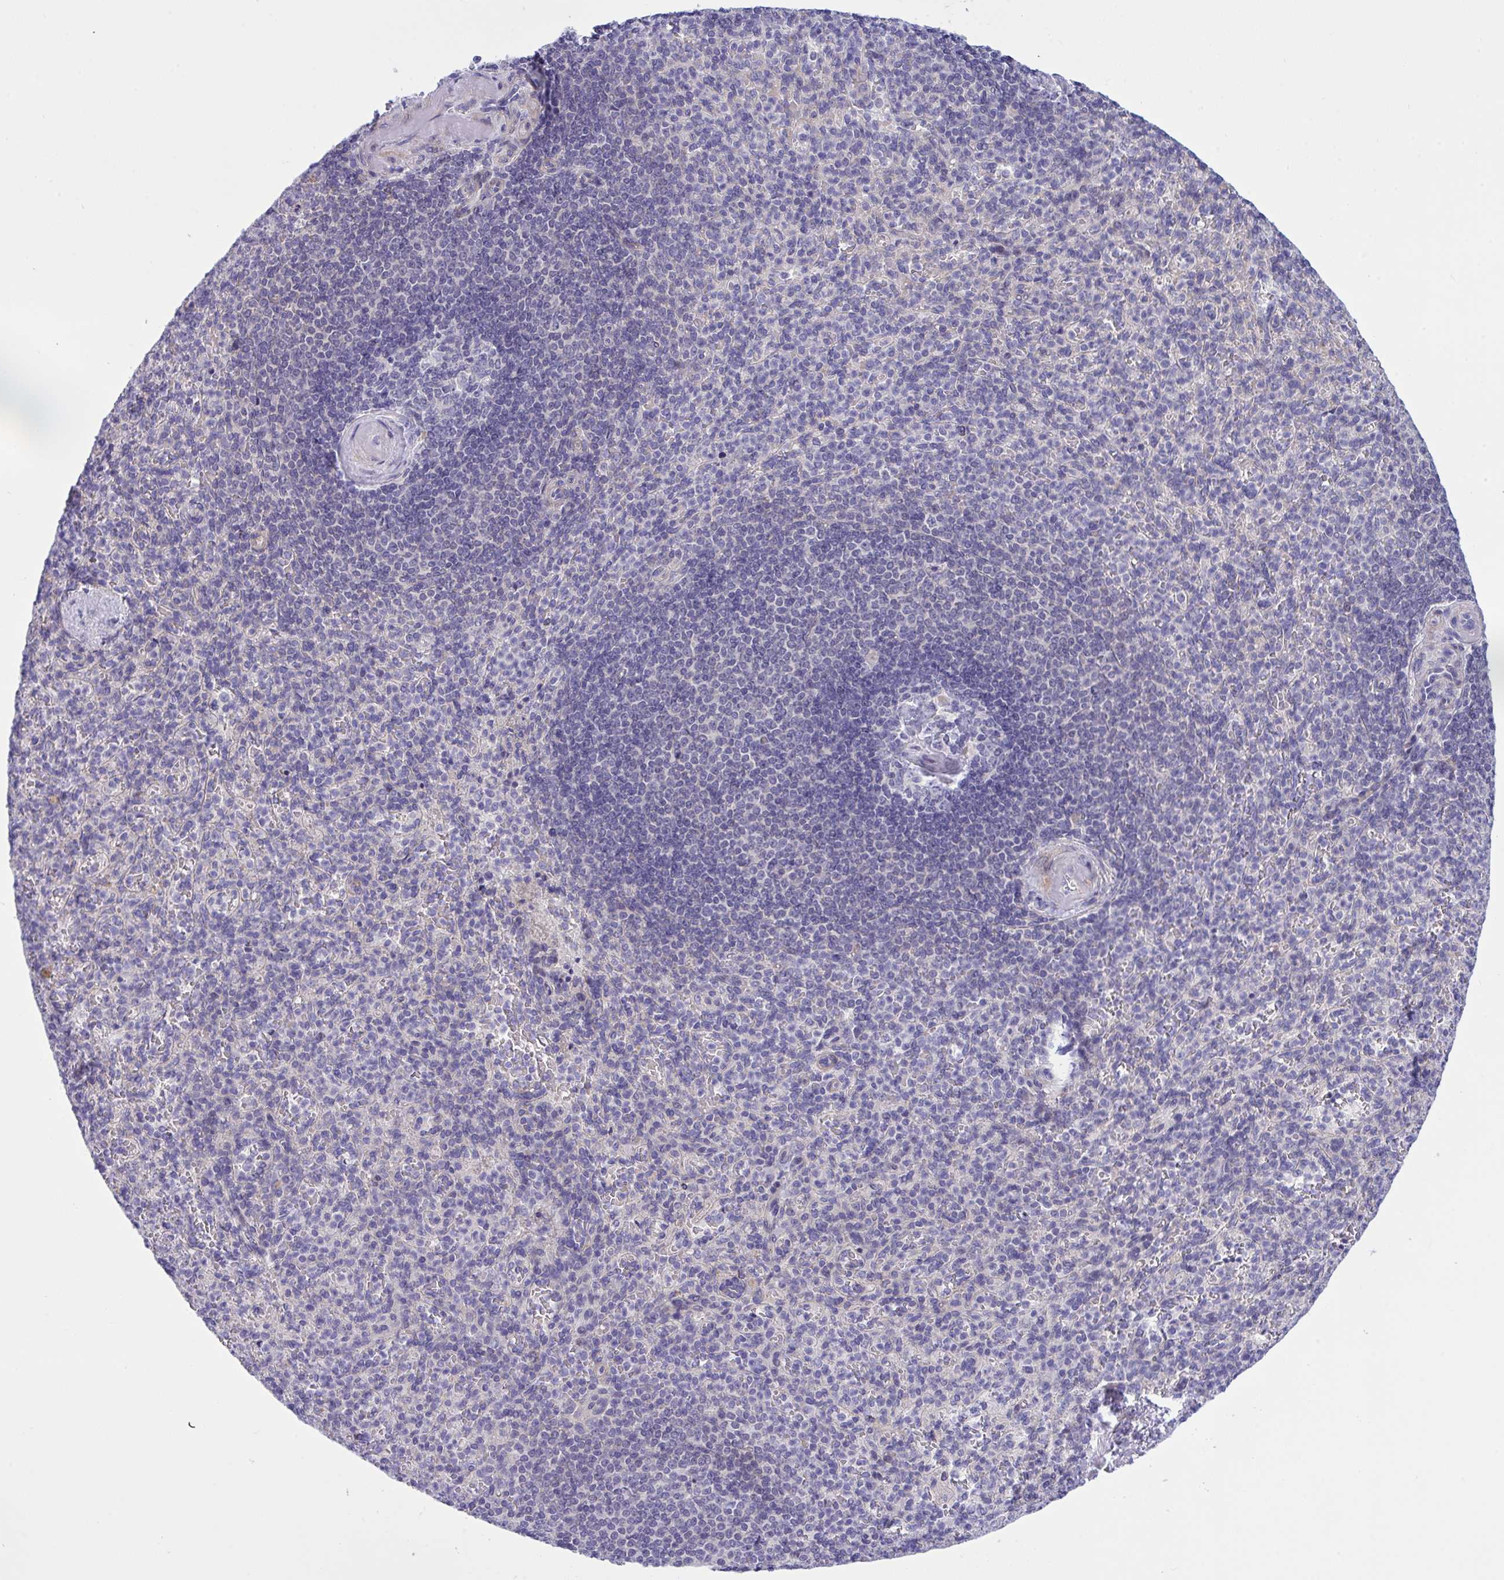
{"staining": {"intensity": "negative", "quantity": "none", "location": "none"}, "tissue": "spleen", "cell_type": "Cells in red pulp", "image_type": "normal", "snomed": [{"axis": "morphology", "description": "Normal tissue, NOS"}, {"axis": "topography", "description": "Spleen"}], "caption": "Immunohistochemical staining of benign human spleen exhibits no significant expression in cells in red pulp. (Immunohistochemistry (ihc), brightfield microscopy, high magnification).", "gene": "WDR97", "patient": {"sex": "female", "age": 74}}